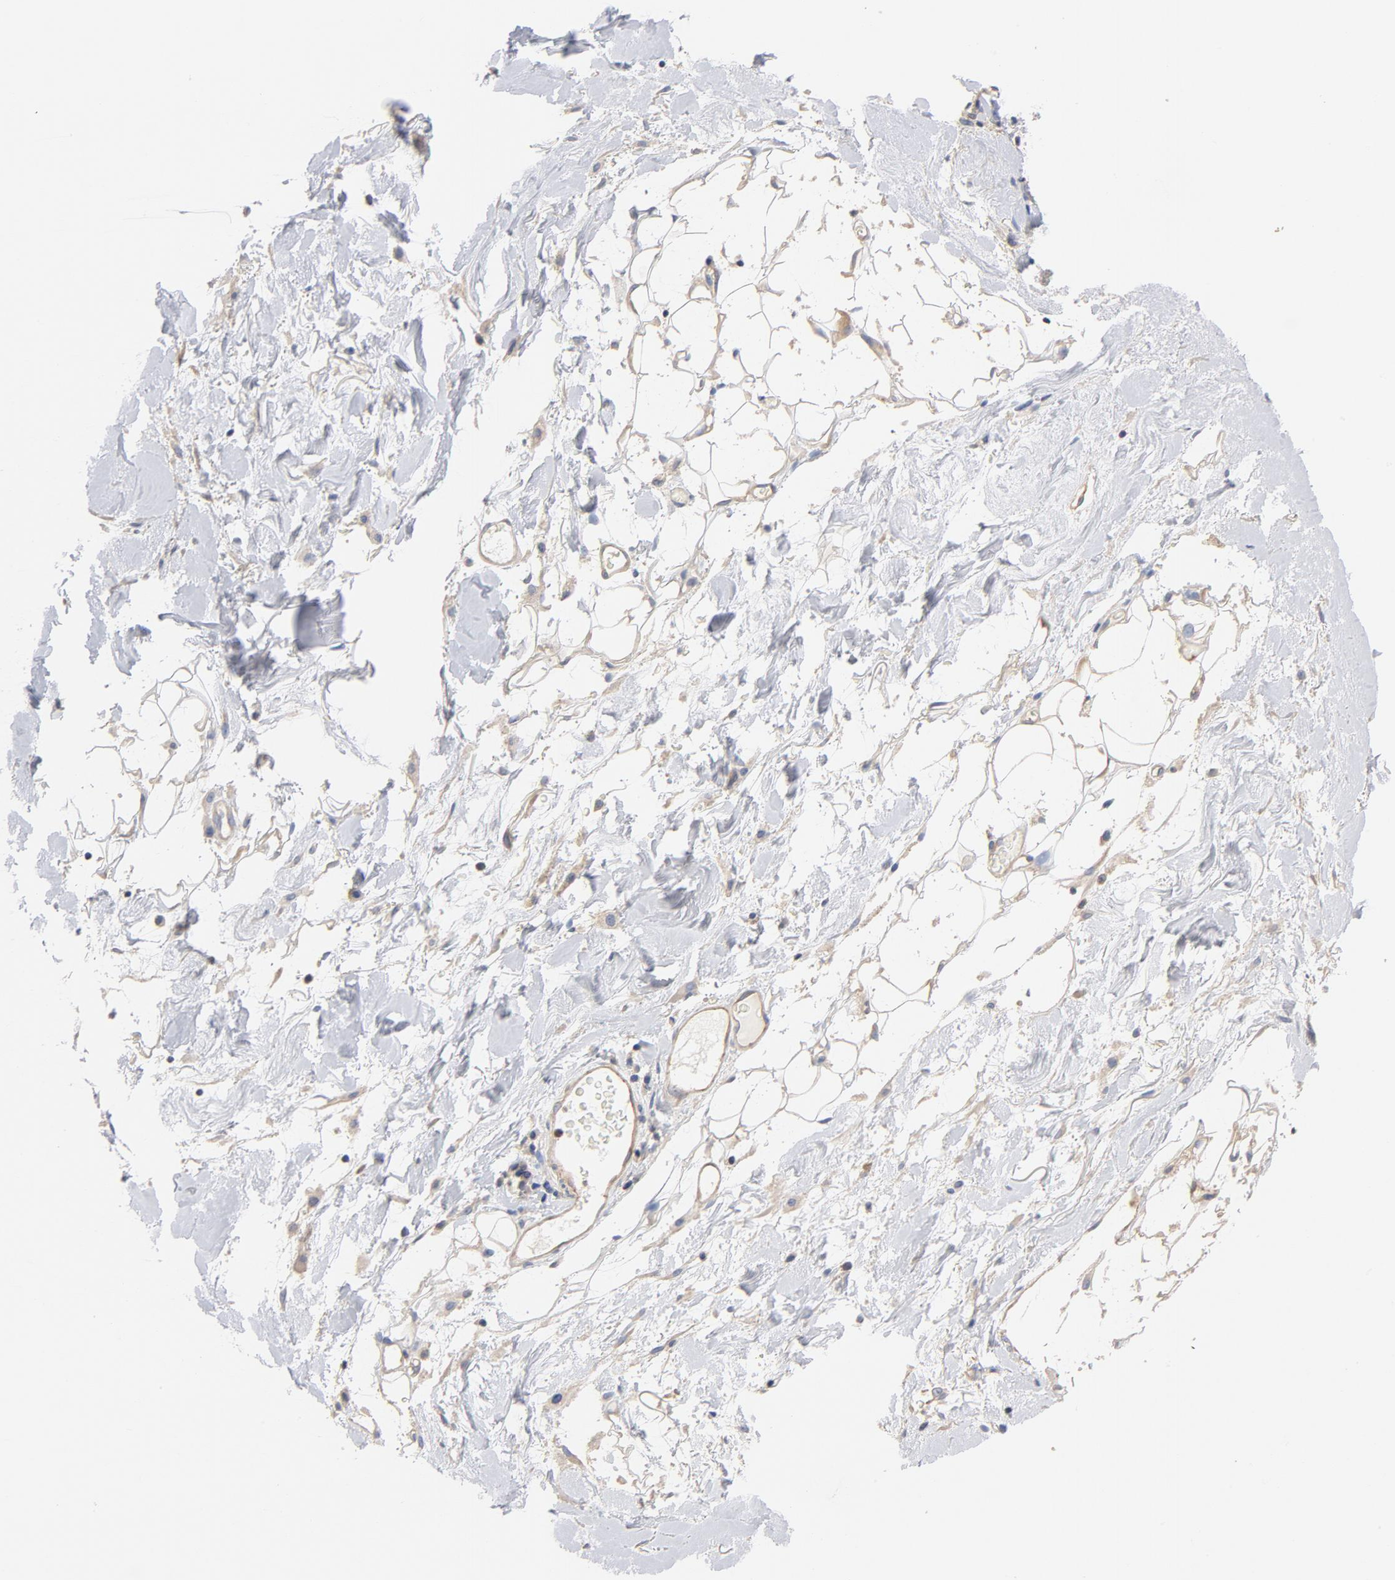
{"staining": {"intensity": "moderate", "quantity": "25%-75%", "location": "cytoplasmic/membranous"}, "tissue": "skin cancer", "cell_type": "Tumor cells", "image_type": "cancer", "snomed": [{"axis": "morphology", "description": "Squamous cell carcinoma, NOS"}, {"axis": "topography", "description": "Skin"}], "caption": "Immunohistochemical staining of human squamous cell carcinoma (skin) shows medium levels of moderate cytoplasmic/membranous protein staining in about 25%-75% of tumor cells.", "gene": "STRN3", "patient": {"sex": "male", "age": 84}}